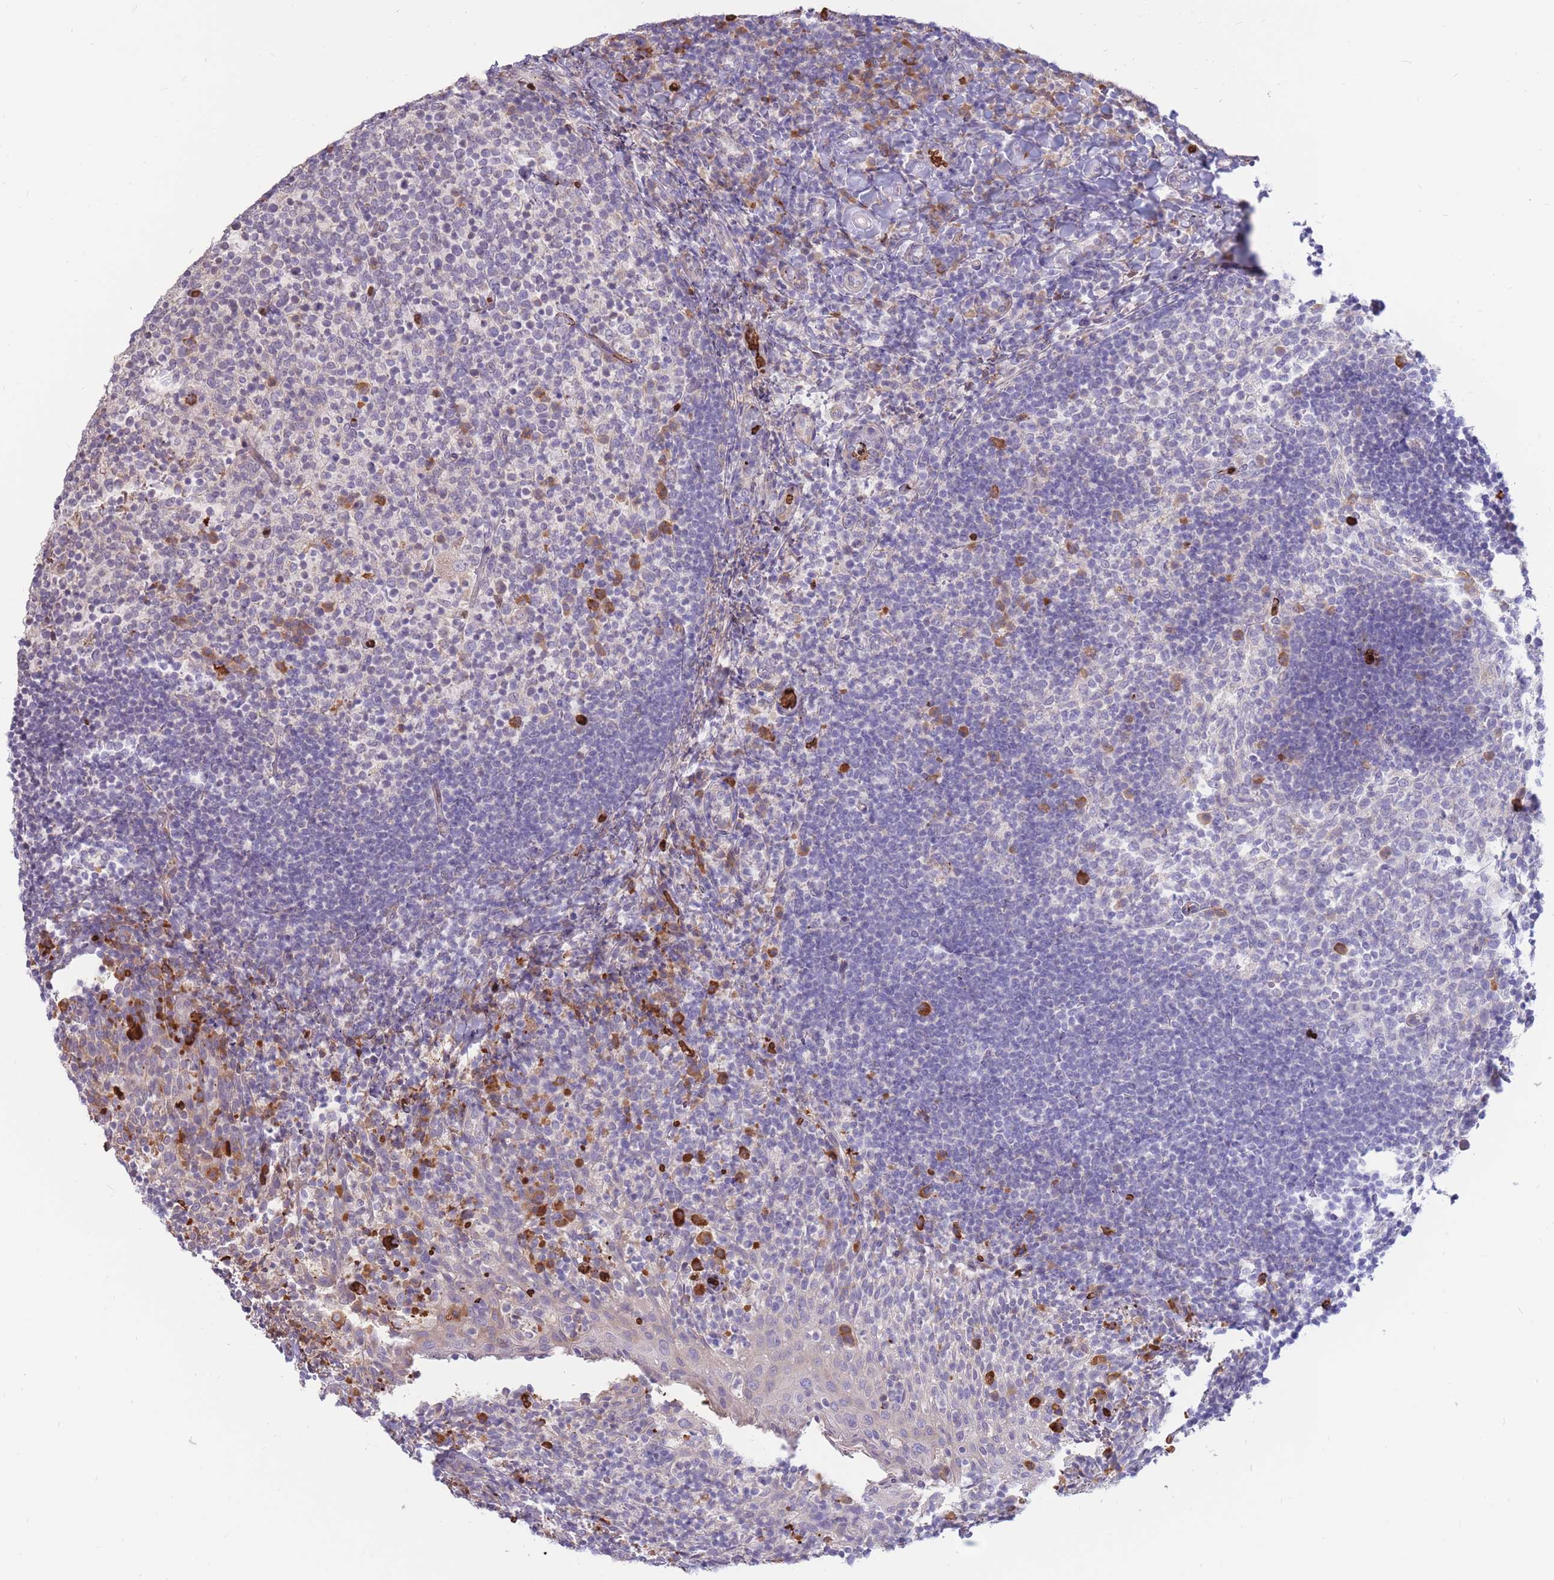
{"staining": {"intensity": "moderate", "quantity": "<25%", "location": "cytoplasmic/membranous"}, "tissue": "tonsil", "cell_type": "Germinal center cells", "image_type": "normal", "snomed": [{"axis": "morphology", "description": "Normal tissue, NOS"}, {"axis": "topography", "description": "Tonsil"}], "caption": "Immunohistochemical staining of unremarkable tonsil displays low levels of moderate cytoplasmic/membranous staining in approximately <25% of germinal center cells. The staining was performed using DAB (3,3'-diaminobenzidine) to visualize the protein expression in brown, while the nuclei were stained in blue with hematoxylin (Magnification: 20x).", "gene": "ATP10D", "patient": {"sex": "female", "age": 10}}